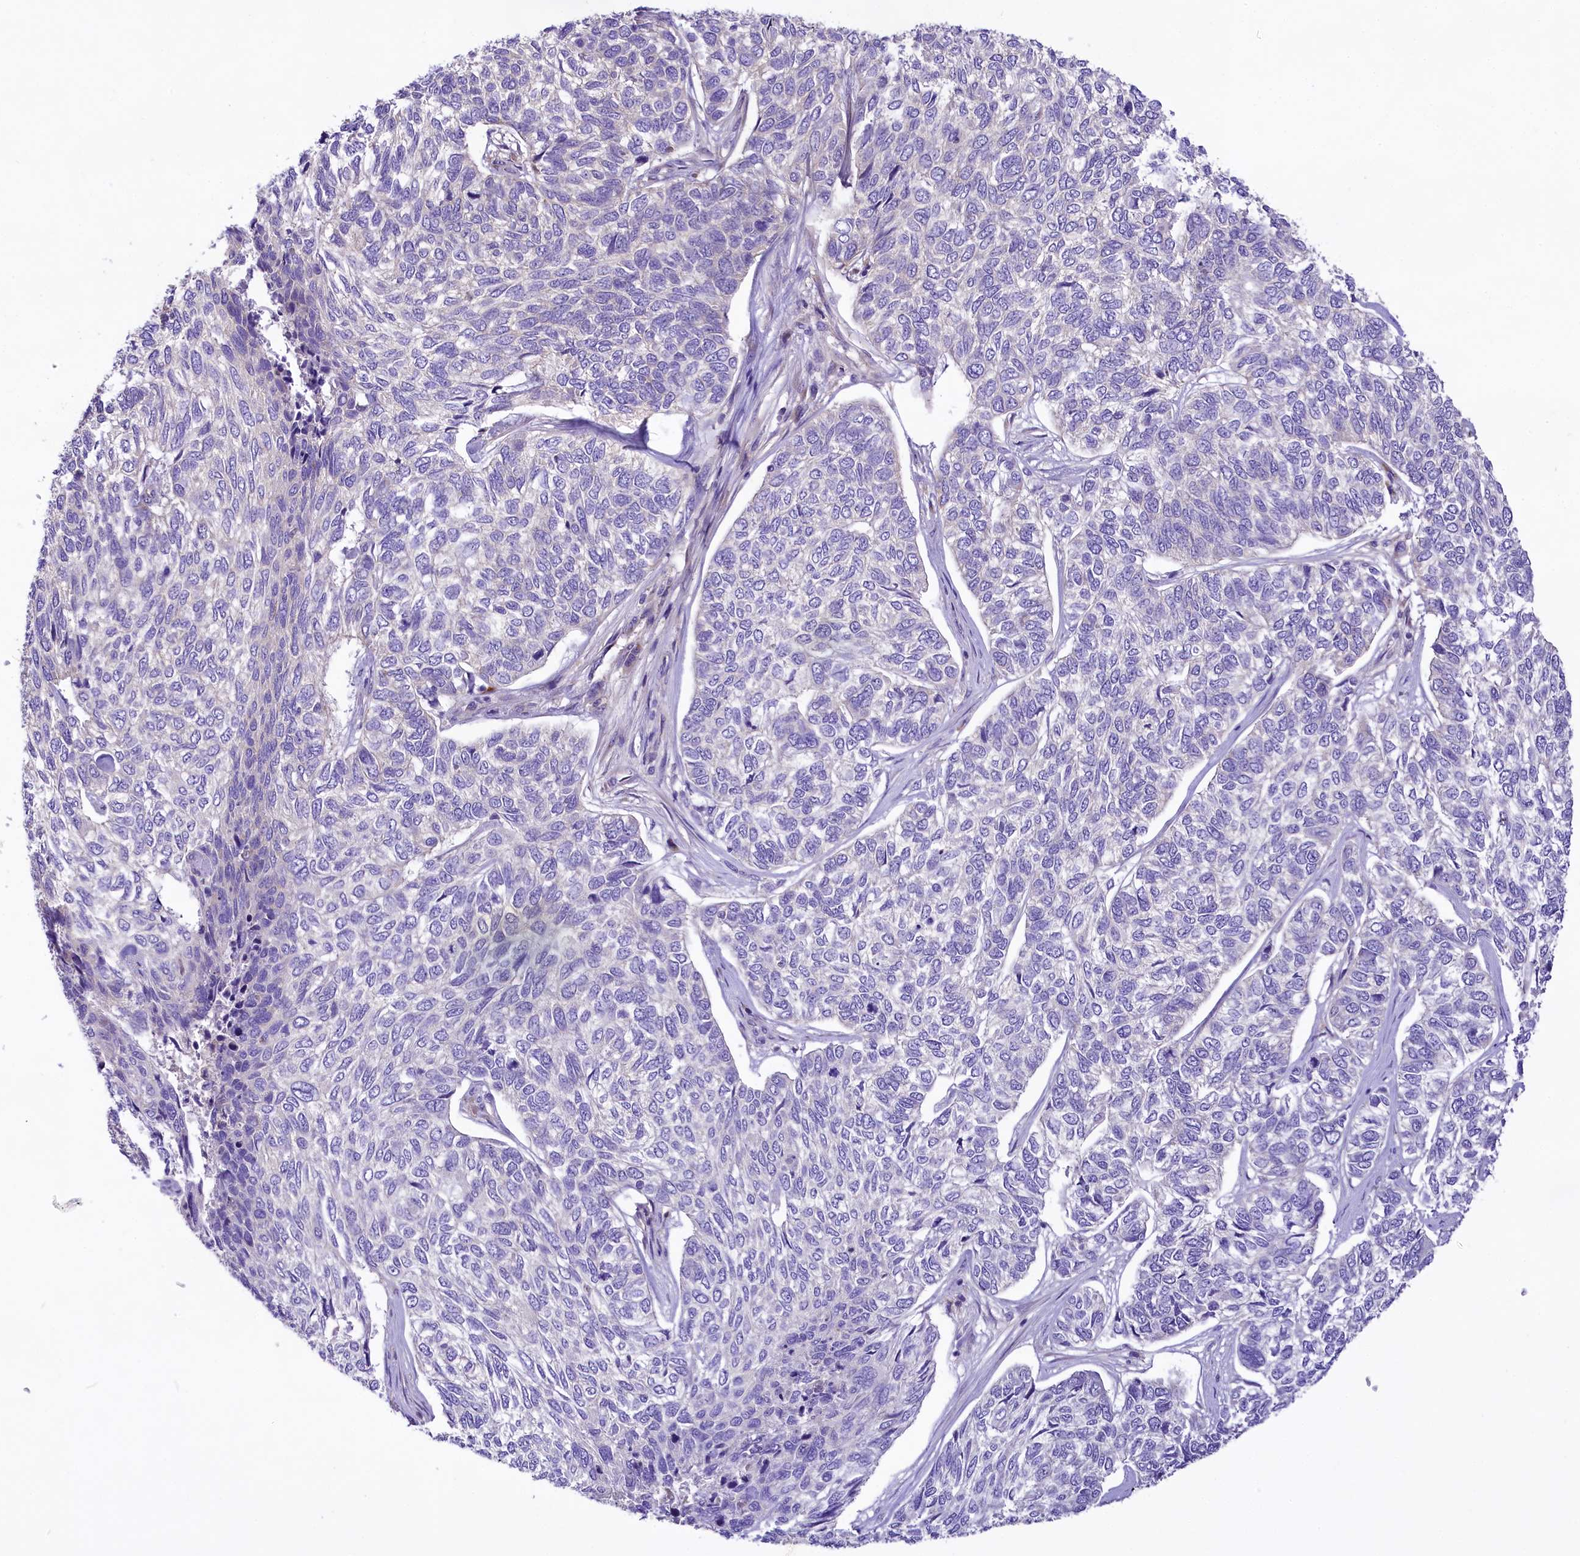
{"staining": {"intensity": "negative", "quantity": "none", "location": "none"}, "tissue": "skin cancer", "cell_type": "Tumor cells", "image_type": "cancer", "snomed": [{"axis": "morphology", "description": "Basal cell carcinoma"}, {"axis": "topography", "description": "Skin"}], "caption": "Immunohistochemistry micrograph of skin cancer stained for a protein (brown), which shows no positivity in tumor cells.", "gene": "PEMT", "patient": {"sex": "female", "age": 65}}